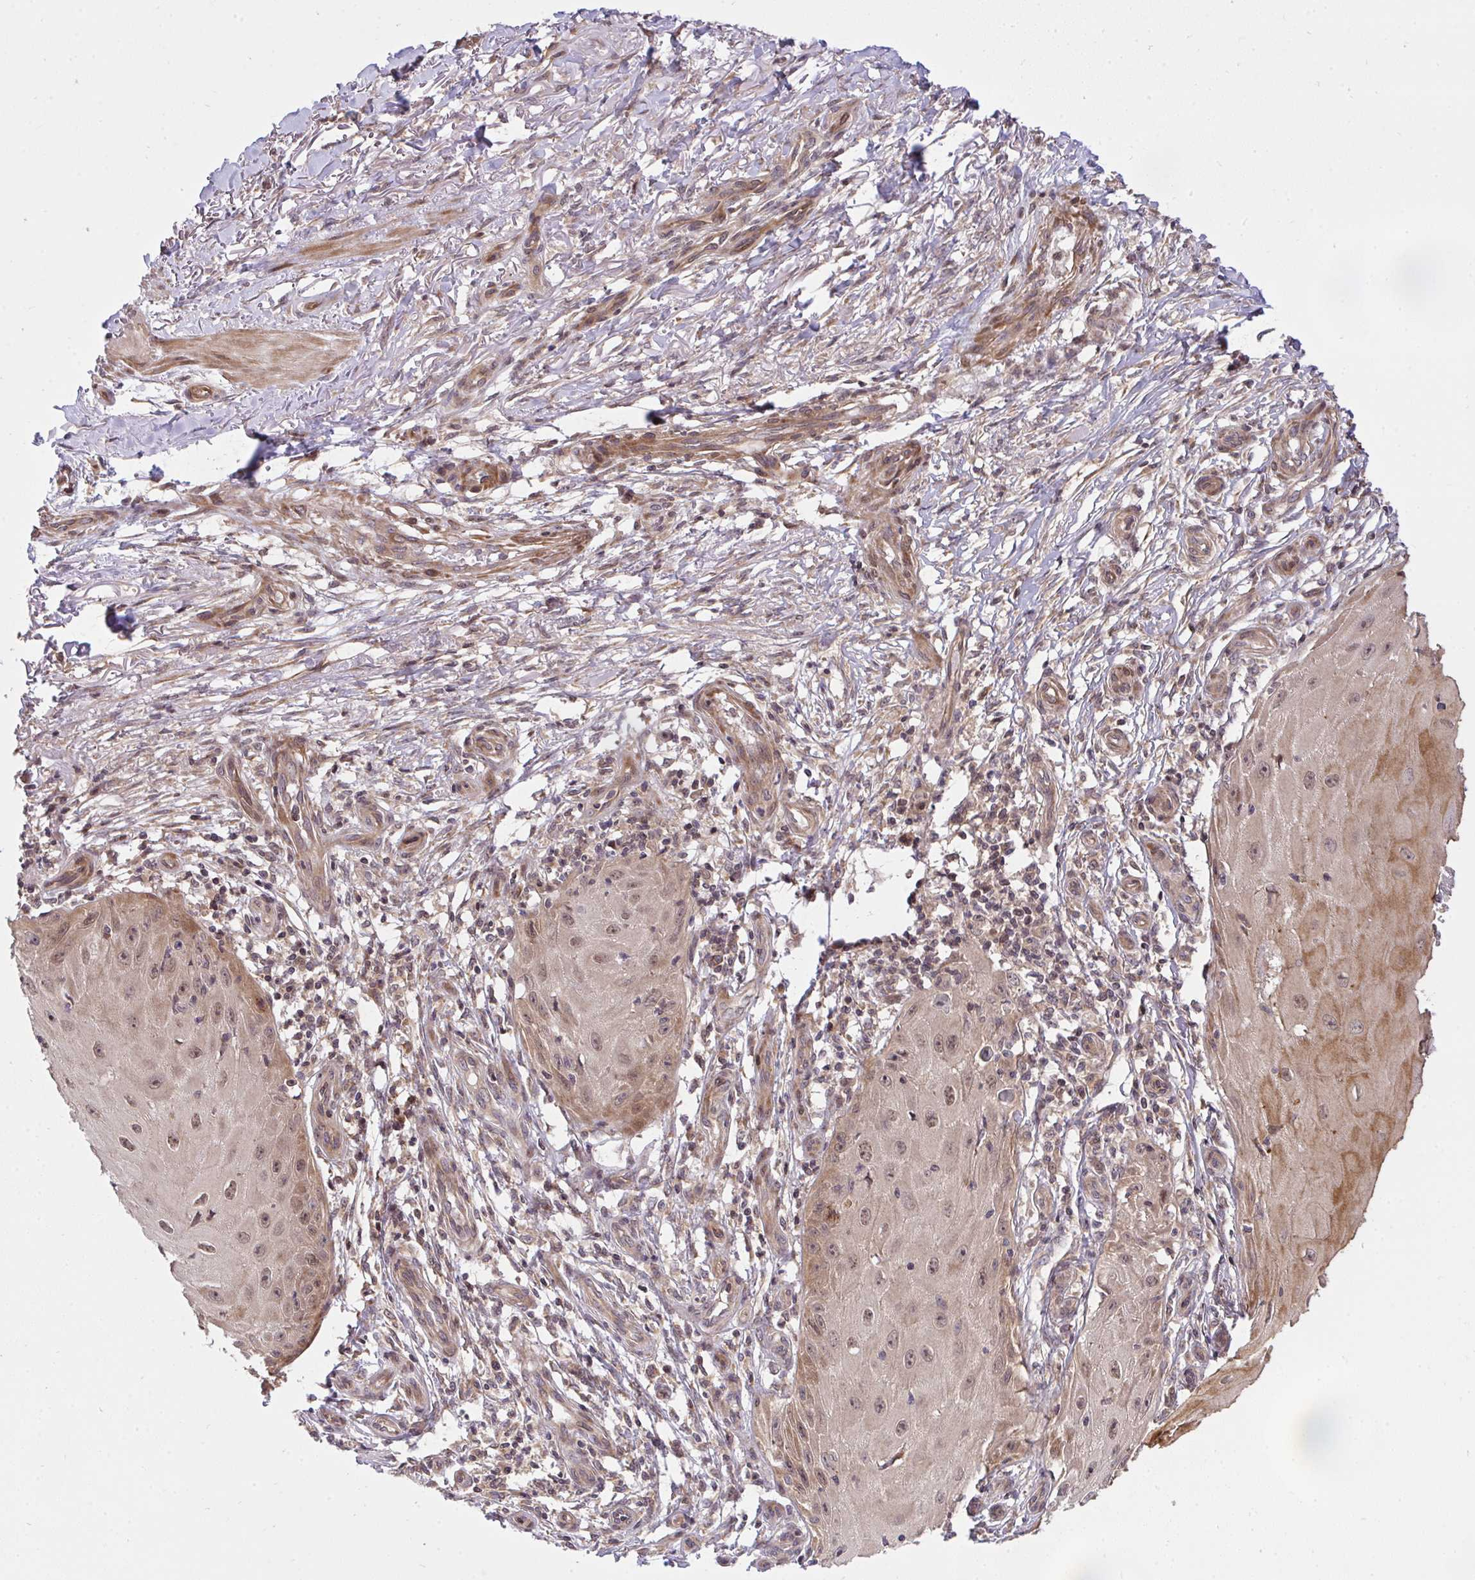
{"staining": {"intensity": "moderate", "quantity": "25%-75%", "location": "cytoplasmic/membranous"}, "tissue": "skin cancer", "cell_type": "Tumor cells", "image_type": "cancer", "snomed": [{"axis": "morphology", "description": "Squamous cell carcinoma, NOS"}, {"axis": "topography", "description": "Skin"}], "caption": "About 25%-75% of tumor cells in skin cancer (squamous cell carcinoma) exhibit moderate cytoplasmic/membranous protein positivity as visualized by brown immunohistochemical staining.", "gene": "ERI1", "patient": {"sex": "female", "age": 77}}